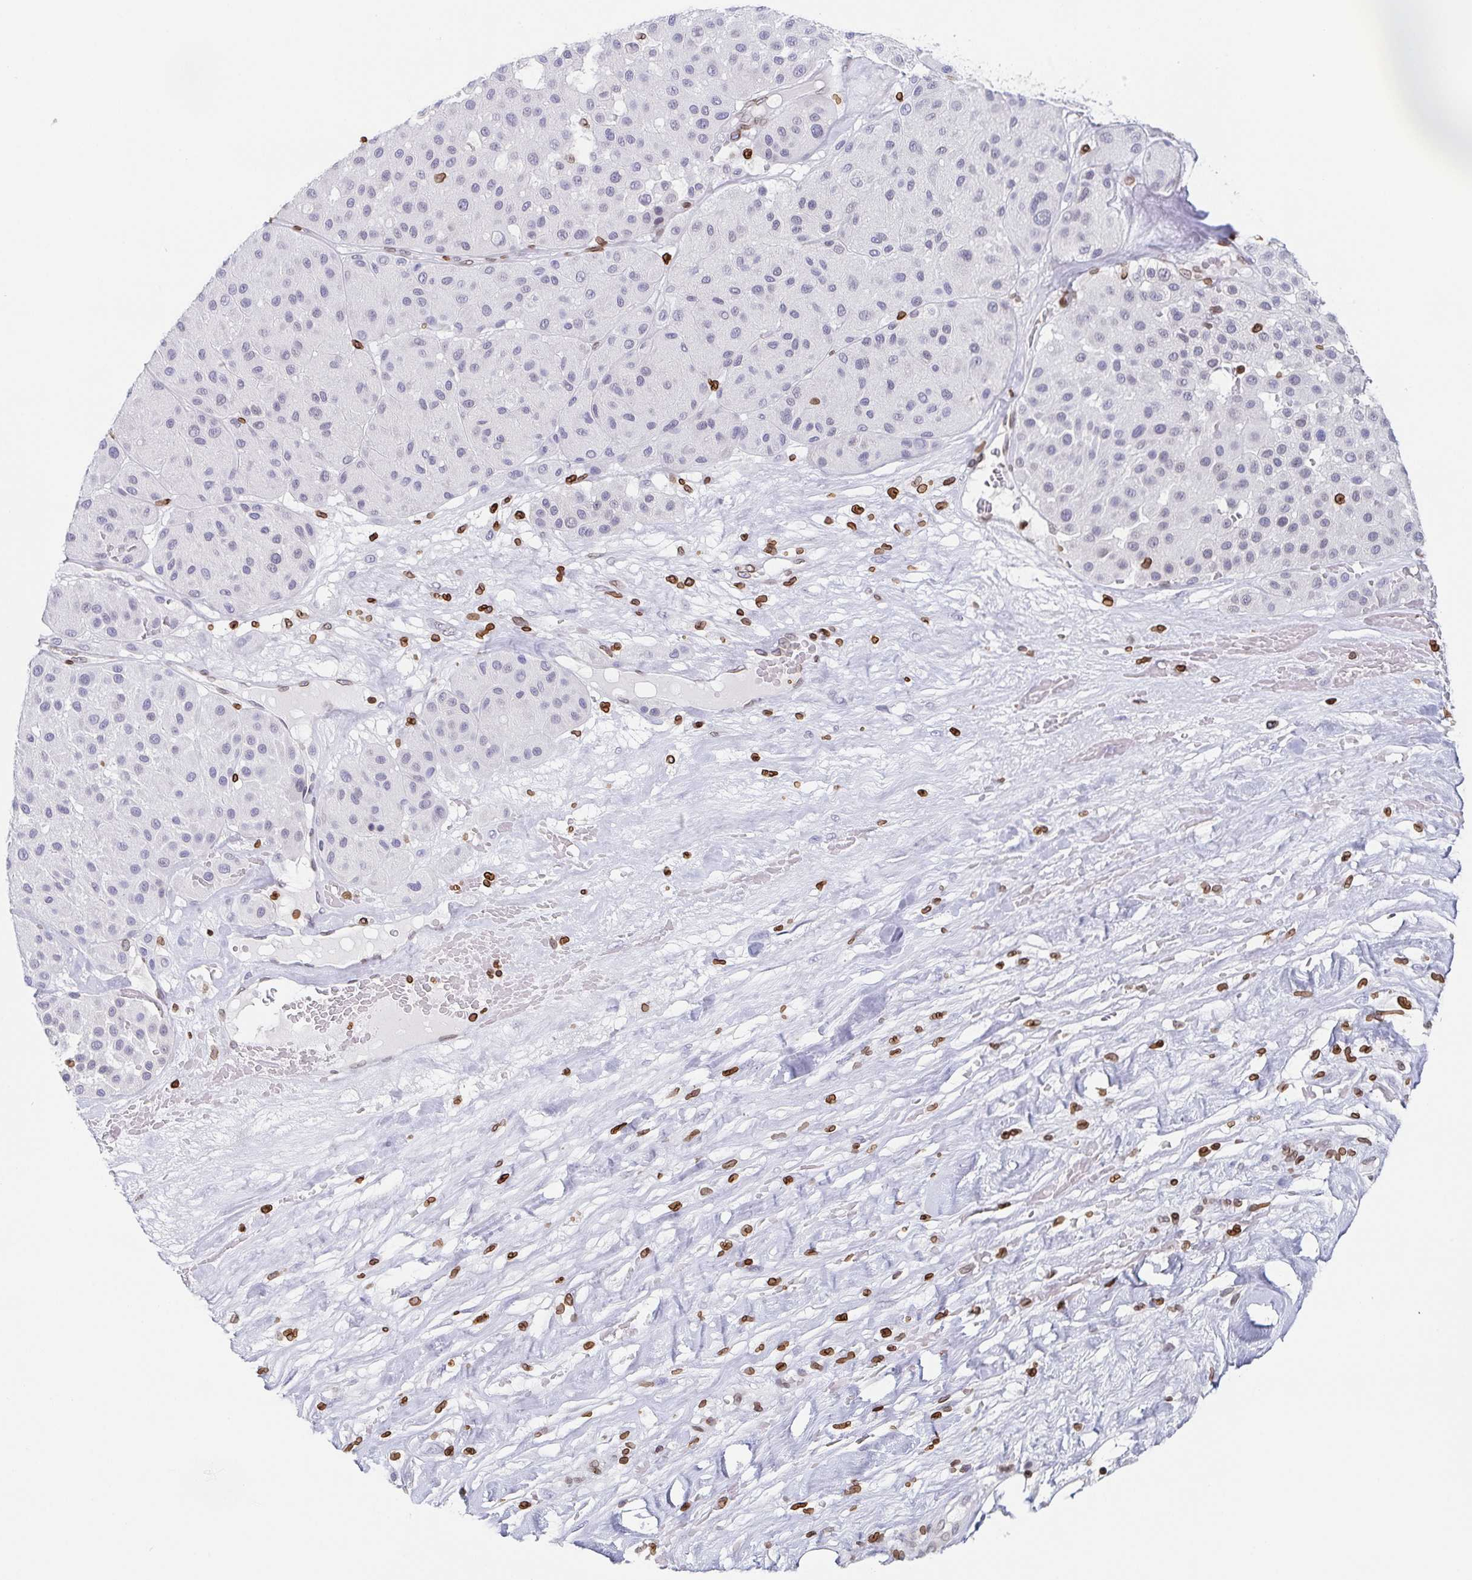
{"staining": {"intensity": "moderate", "quantity": "<25%", "location": "cytoplasmic/membranous,nuclear"}, "tissue": "melanoma", "cell_type": "Tumor cells", "image_type": "cancer", "snomed": [{"axis": "morphology", "description": "Malignant melanoma, Metastatic site"}, {"axis": "topography", "description": "Smooth muscle"}], "caption": "Immunohistochemistry staining of malignant melanoma (metastatic site), which shows low levels of moderate cytoplasmic/membranous and nuclear positivity in about <25% of tumor cells indicating moderate cytoplasmic/membranous and nuclear protein staining. The staining was performed using DAB (3,3'-diaminobenzidine) (brown) for protein detection and nuclei were counterstained in hematoxylin (blue).", "gene": "BTBD7", "patient": {"sex": "male", "age": 41}}